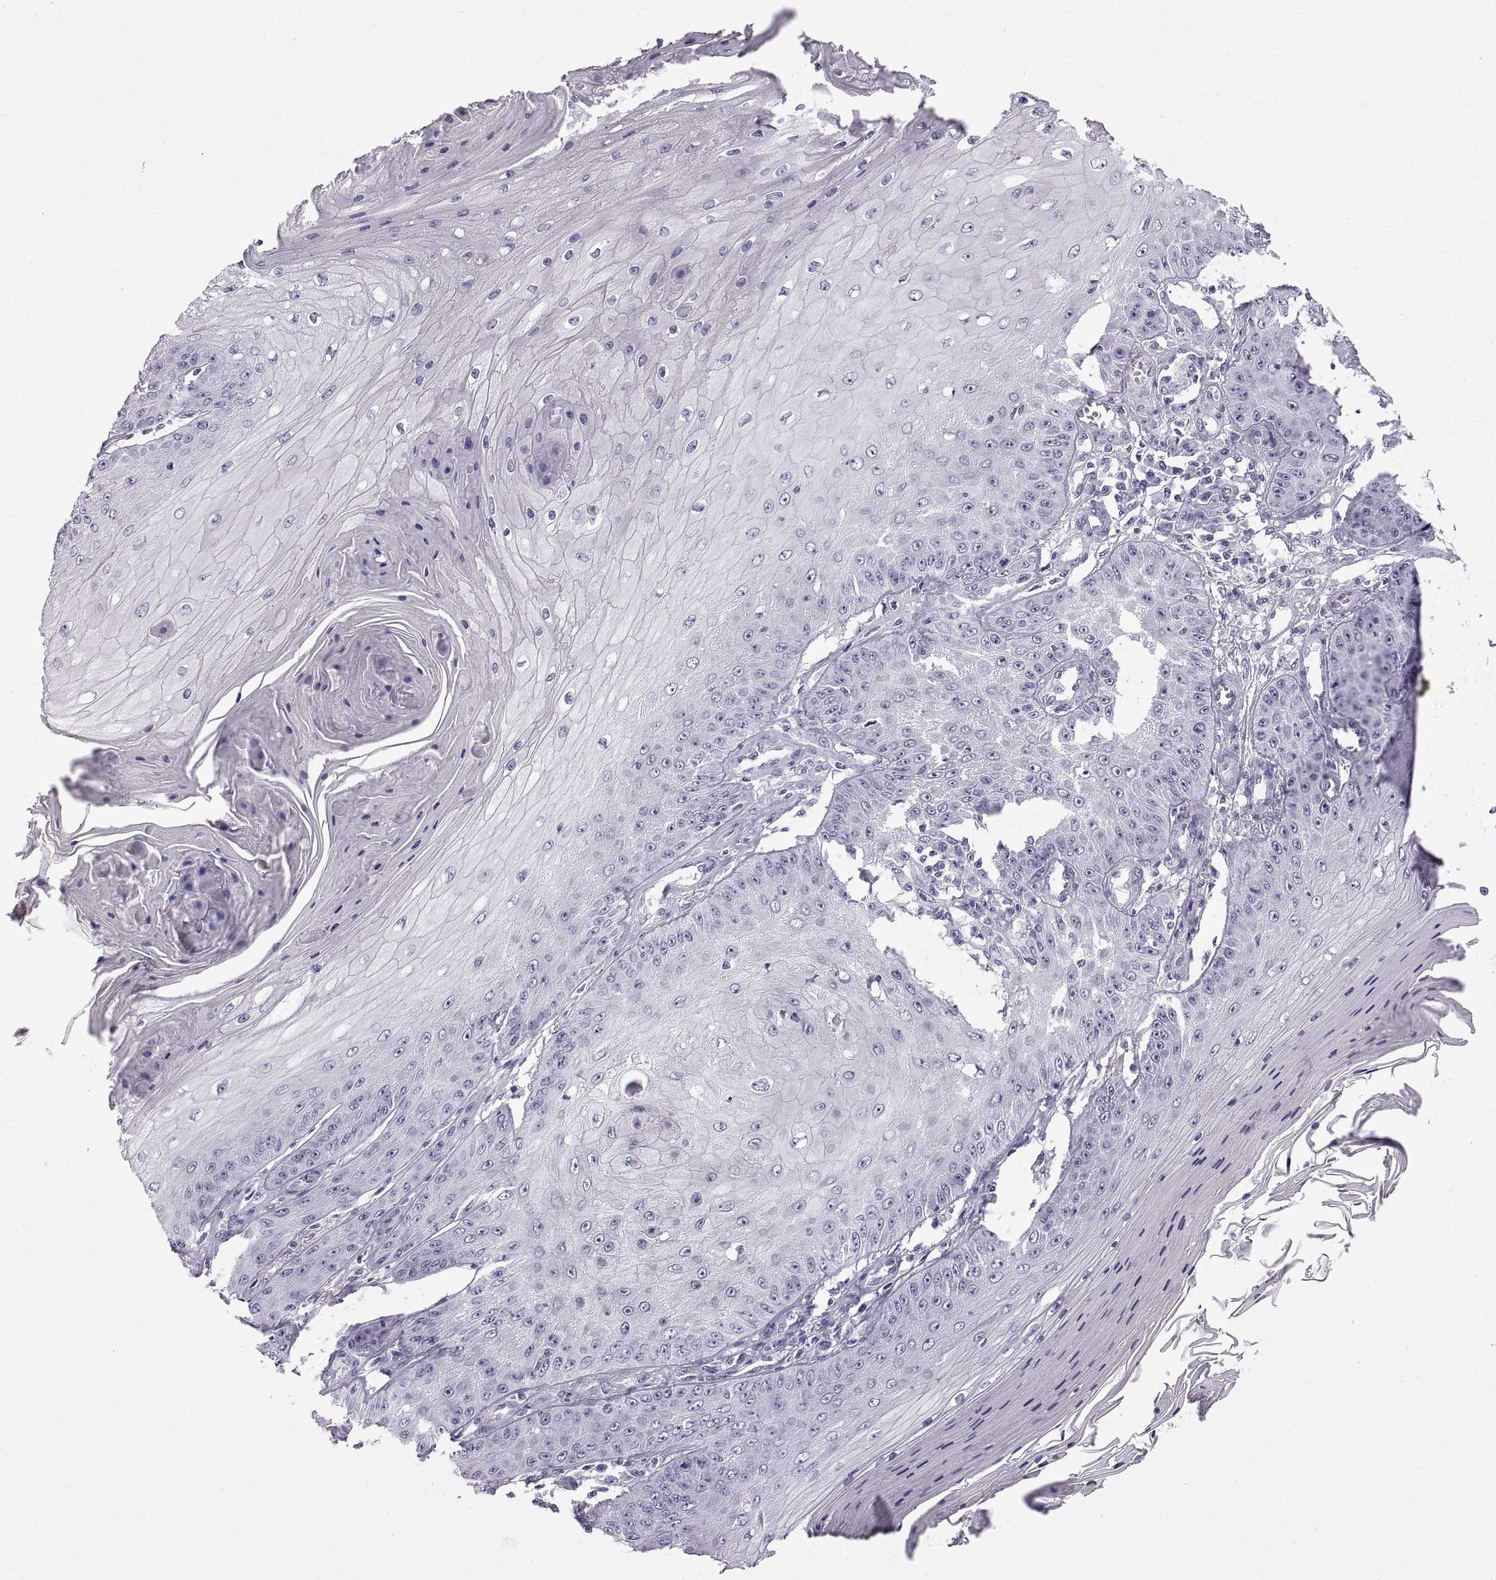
{"staining": {"intensity": "negative", "quantity": "none", "location": "none"}, "tissue": "skin cancer", "cell_type": "Tumor cells", "image_type": "cancer", "snomed": [{"axis": "morphology", "description": "Squamous cell carcinoma, NOS"}, {"axis": "topography", "description": "Skin"}], "caption": "This micrograph is of skin cancer (squamous cell carcinoma) stained with immunohistochemistry to label a protein in brown with the nuclei are counter-stained blue. There is no expression in tumor cells. Brightfield microscopy of immunohistochemistry (IHC) stained with DAB (brown) and hematoxylin (blue), captured at high magnification.", "gene": "WFDC8", "patient": {"sex": "male", "age": 70}}